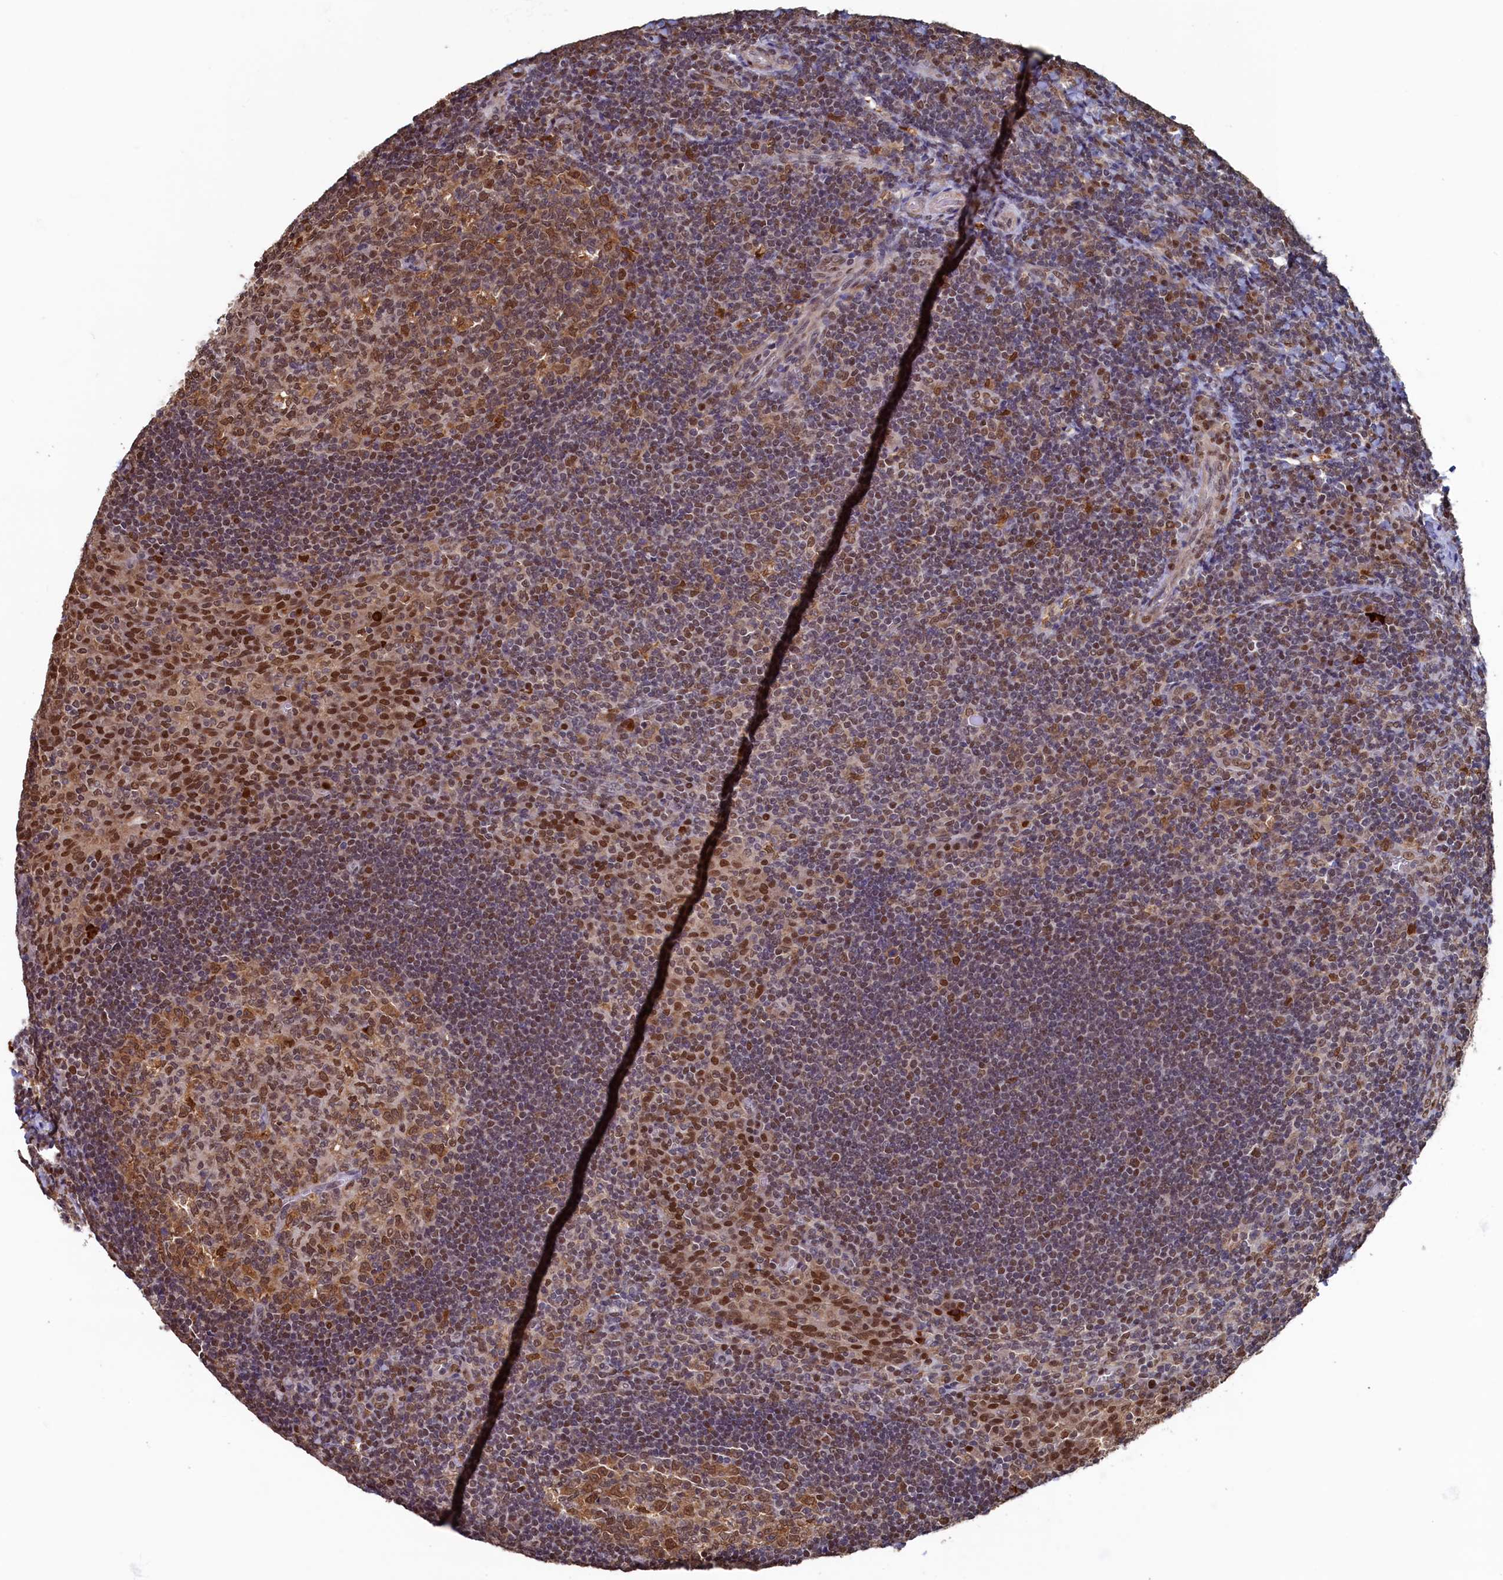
{"staining": {"intensity": "moderate", "quantity": ">75%", "location": "nuclear"}, "tissue": "tonsil", "cell_type": "Germinal center cells", "image_type": "normal", "snomed": [{"axis": "morphology", "description": "Normal tissue, NOS"}, {"axis": "topography", "description": "Tonsil"}], "caption": "Brown immunohistochemical staining in unremarkable tonsil reveals moderate nuclear positivity in about >75% of germinal center cells.", "gene": "AHCY", "patient": {"sex": "male", "age": 17}}